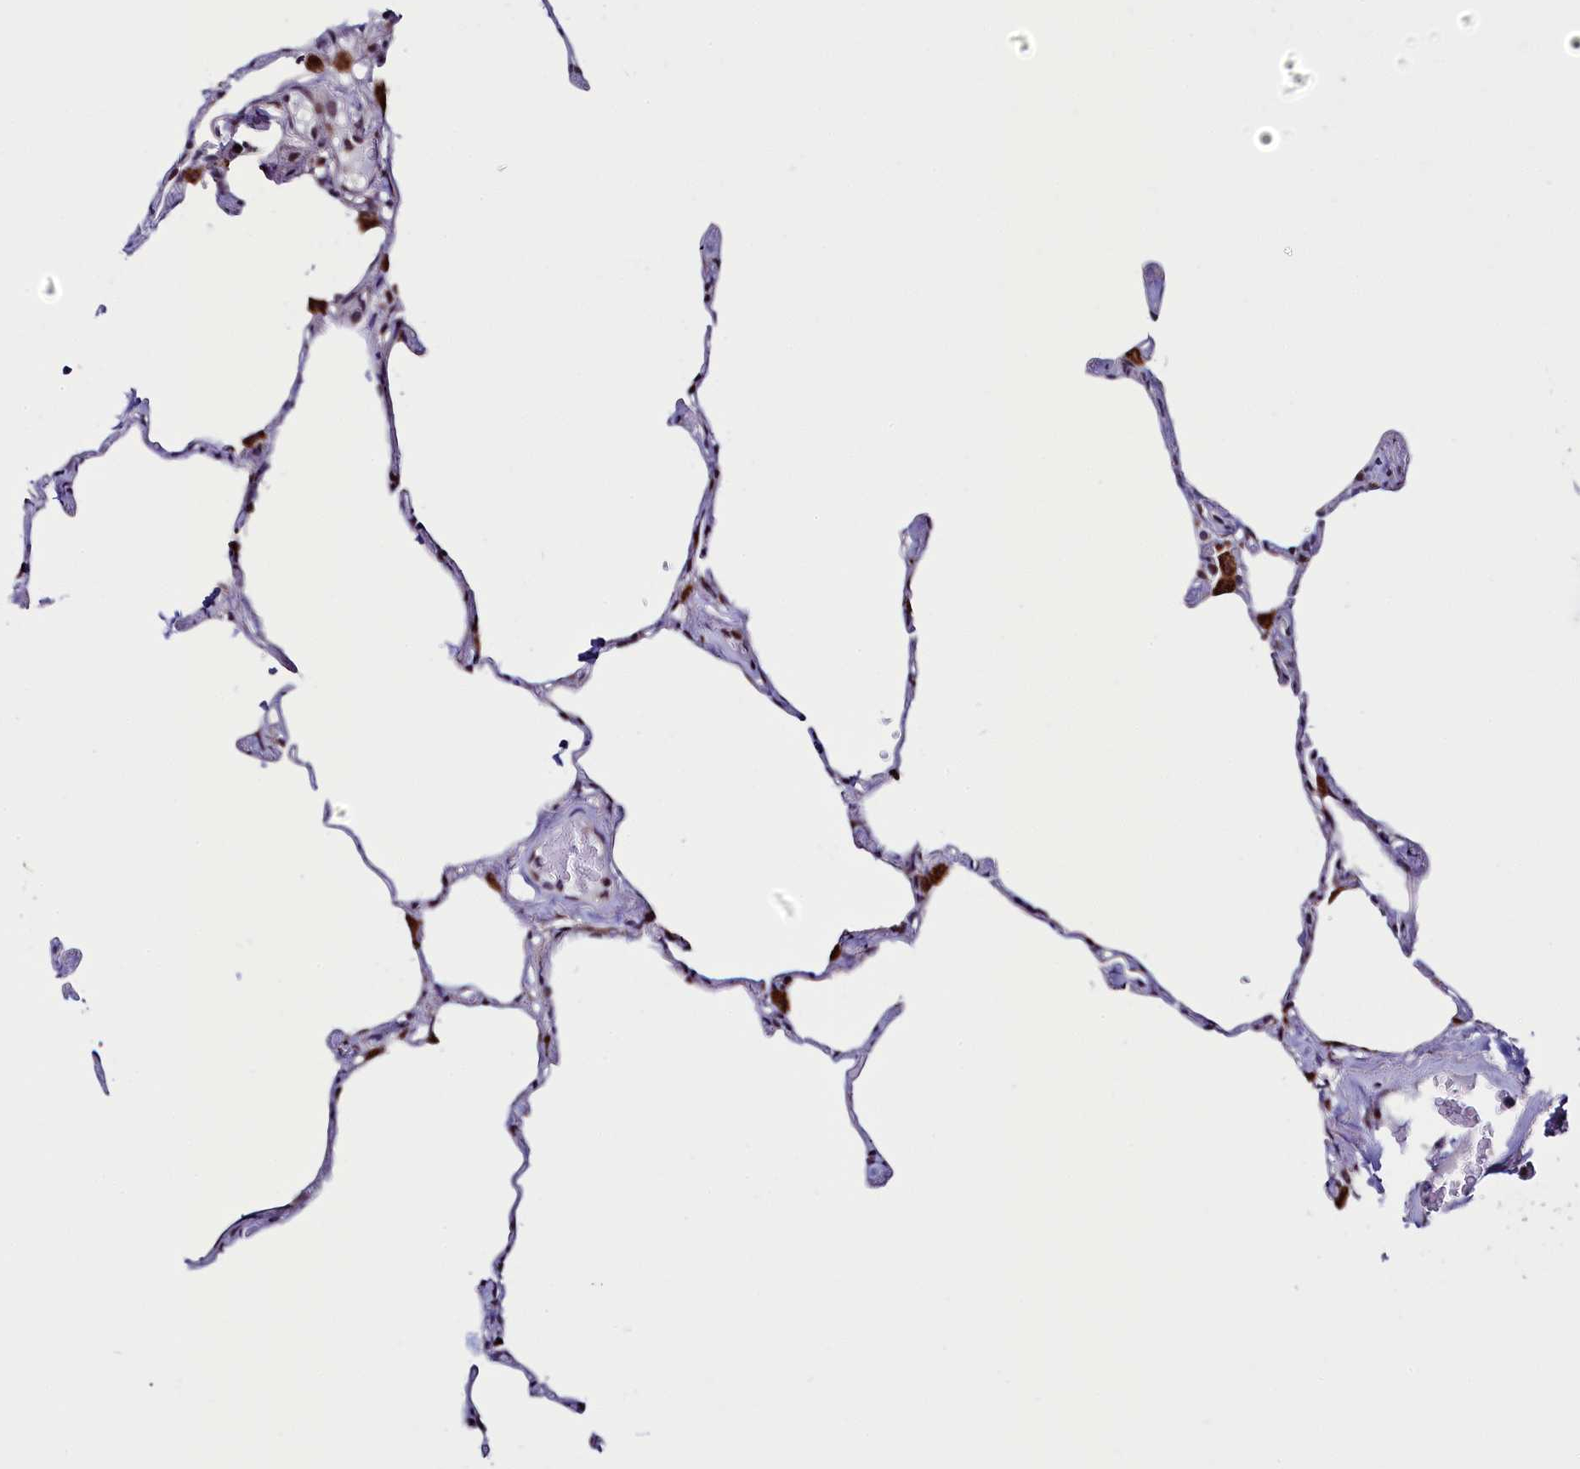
{"staining": {"intensity": "moderate", "quantity": "<25%", "location": "cytoplasmic/membranous"}, "tissue": "lung", "cell_type": "Alveolar cells", "image_type": "normal", "snomed": [{"axis": "morphology", "description": "Normal tissue, NOS"}, {"axis": "topography", "description": "Lung"}], "caption": "The photomicrograph reveals a brown stain indicating the presence of a protein in the cytoplasmic/membranous of alveolar cells in lung.", "gene": "CIAPIN1", "patient": {"sex": "male", "age": 65}}